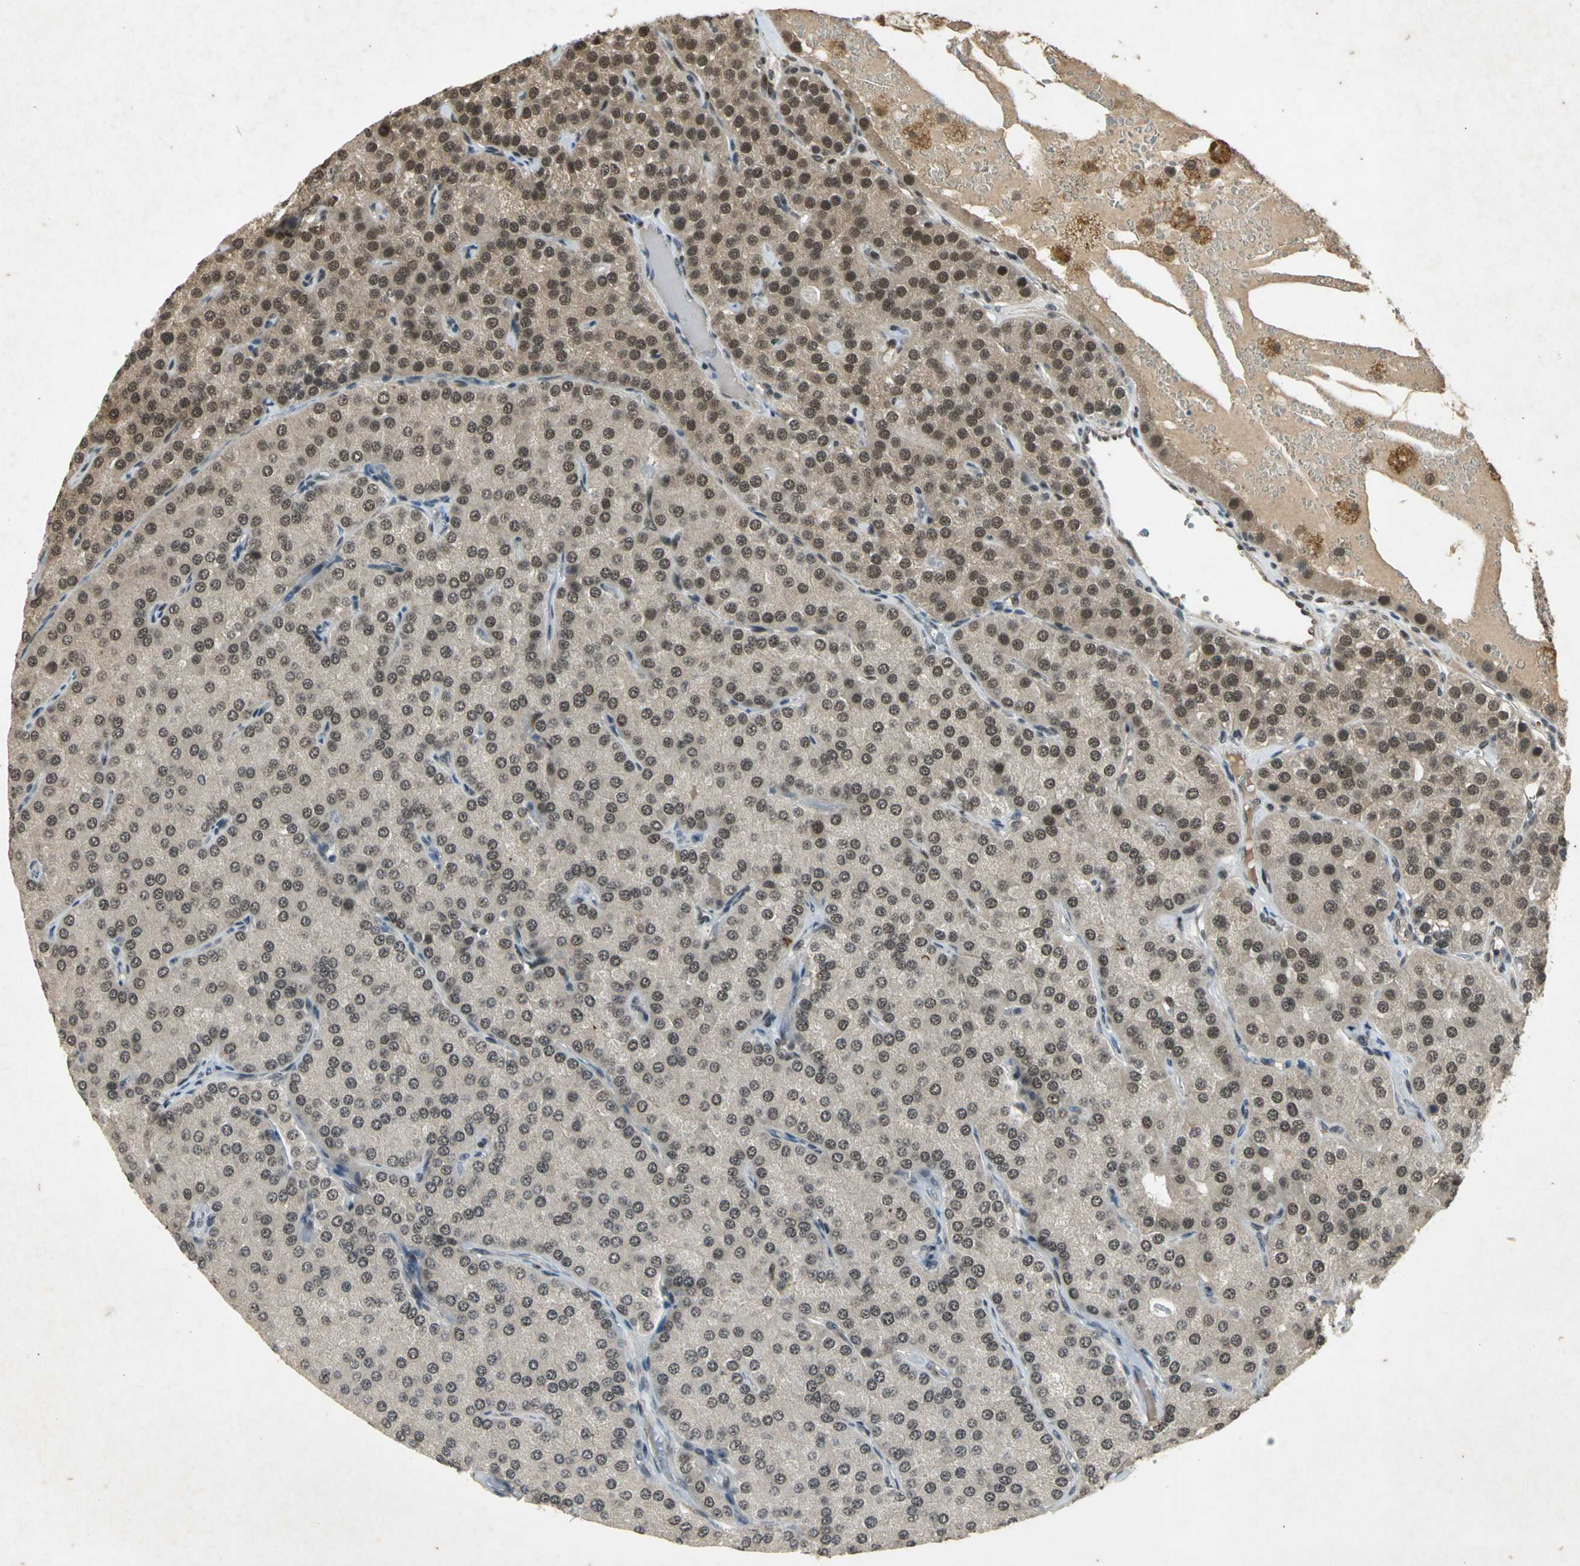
{"staining": {"intensity": "negative", "quantity": "none", "location": "none"}, "tissue": "parathyroid gland", "cell_type": "Glandular cells", "image_type": "normal", "snomed": [{"axis": "morphology", "description": "Normal tissue, NOS"}, {"axis": "morphology", "description": "Adenoma, NOS"}, {"axis": "topography", "description": "Parathyroid gland"}], "caption": "IHC histopathology image of benign parathyroid gland stained for a protein (brown), which displays no expression in glandular cells. (DAB immunohistochemistry (IHC) visualized using brightfield microscopy, high magnification).", "gene": "NOTCH3", "patient": {"sex": "female", "age": 86}}